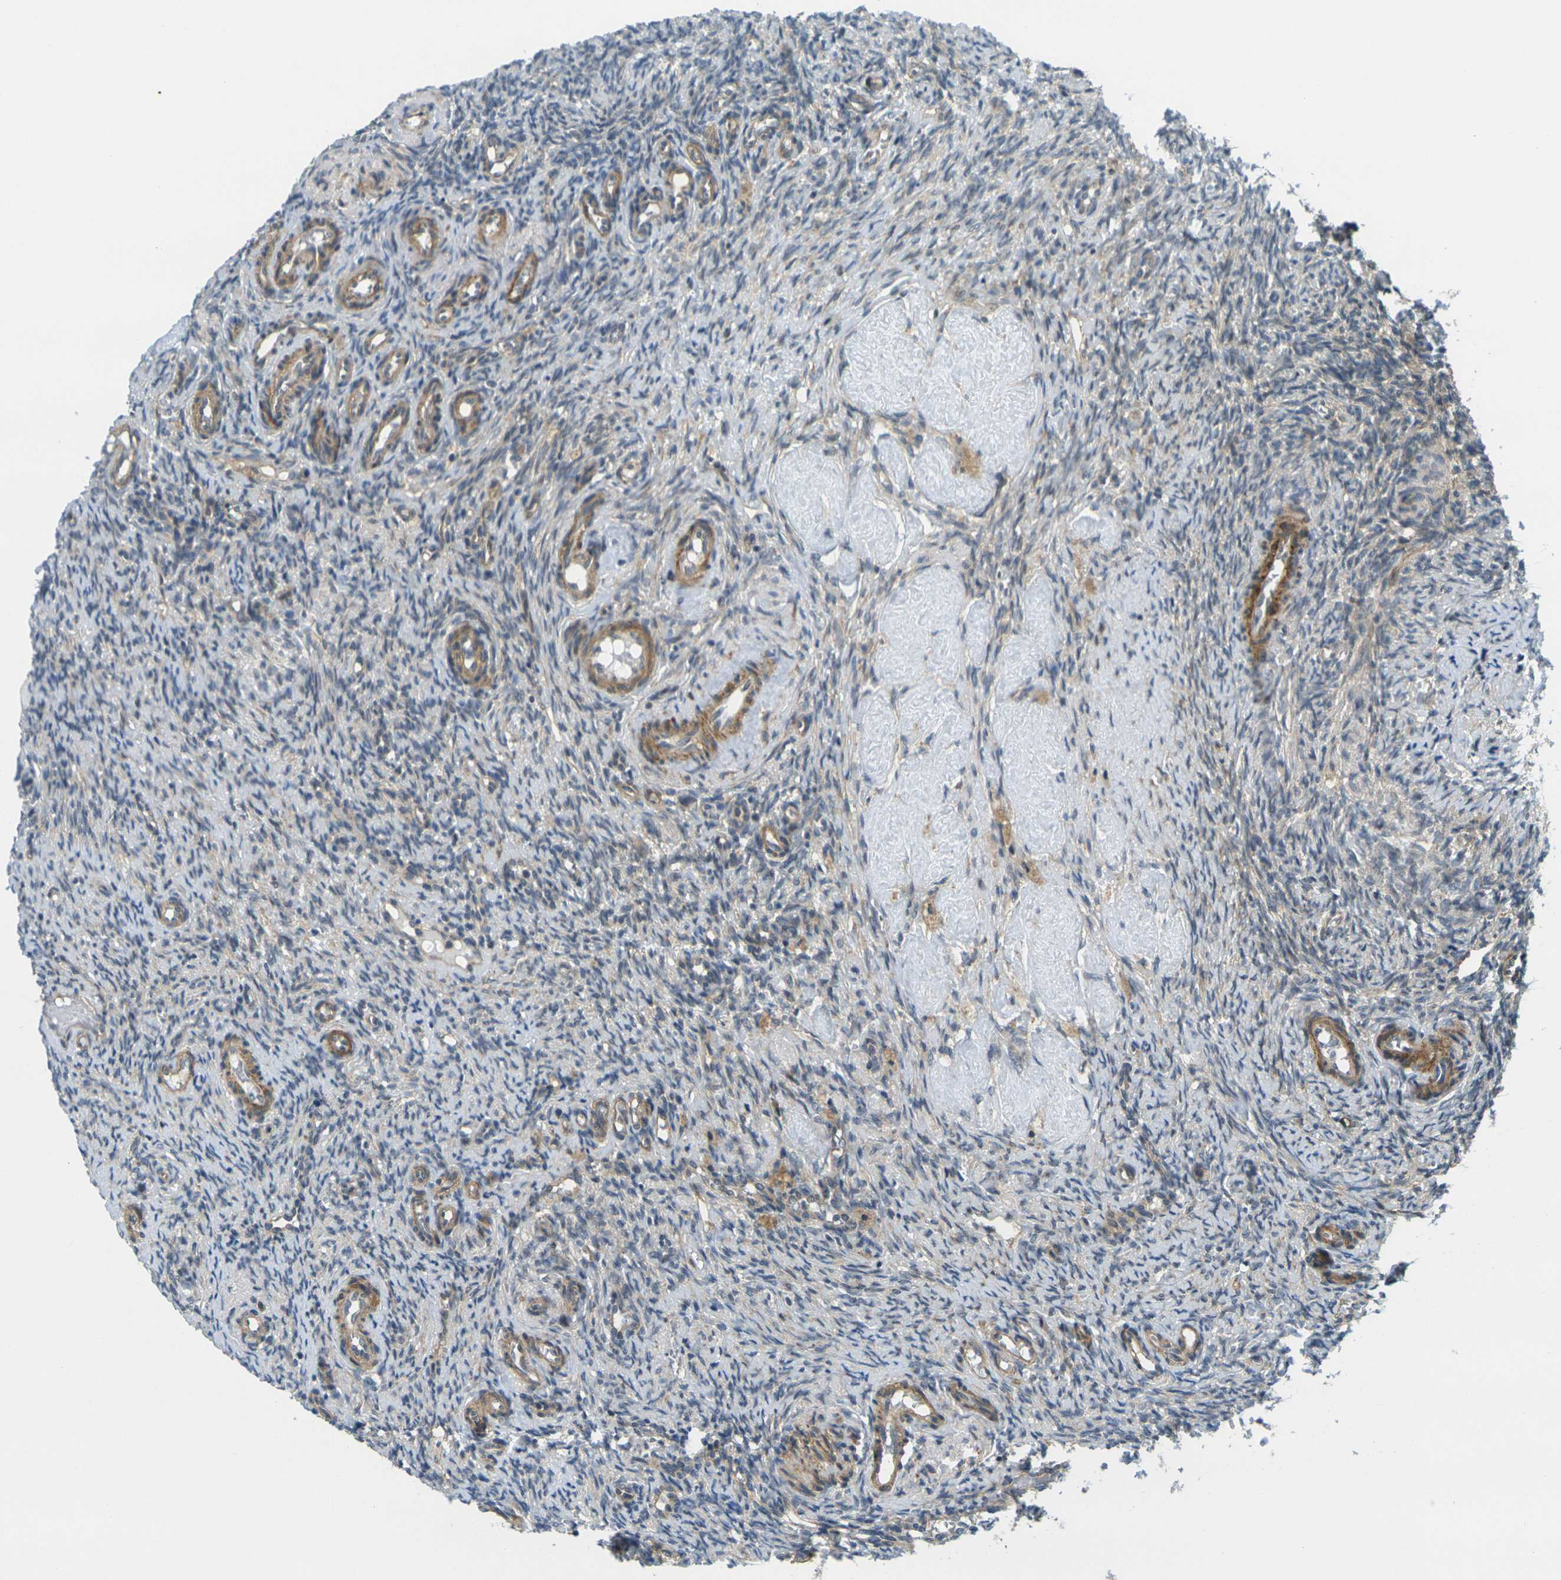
{"staining": {"intensity": "strong", "quantity": ">75%", "location": "cytoplasmic/membranous"}, "tissue": "ovary", "cell_type": "Follicle cells", "image_type": "normal", "snomed": [{"axis": "morphology", "description": "Normal tissue, NOS"}, {"axis": "topography", "description": "Ovary"}], "caption": "IHC staining of unremarkable ovary, which displays high levels of strong cytoplasmic/membranous expression in approximately >75% of follicle cells indicating strong cytoplasmic/membranous protein positivity. The staining was performed using DAB (3,3'-diaminobenzidine) (brown) for protein detection and nuclei were counterstained in hematoxylin (blue).", "gene": "KCTD10", "patient": {"sex": "female", "age": 41}}